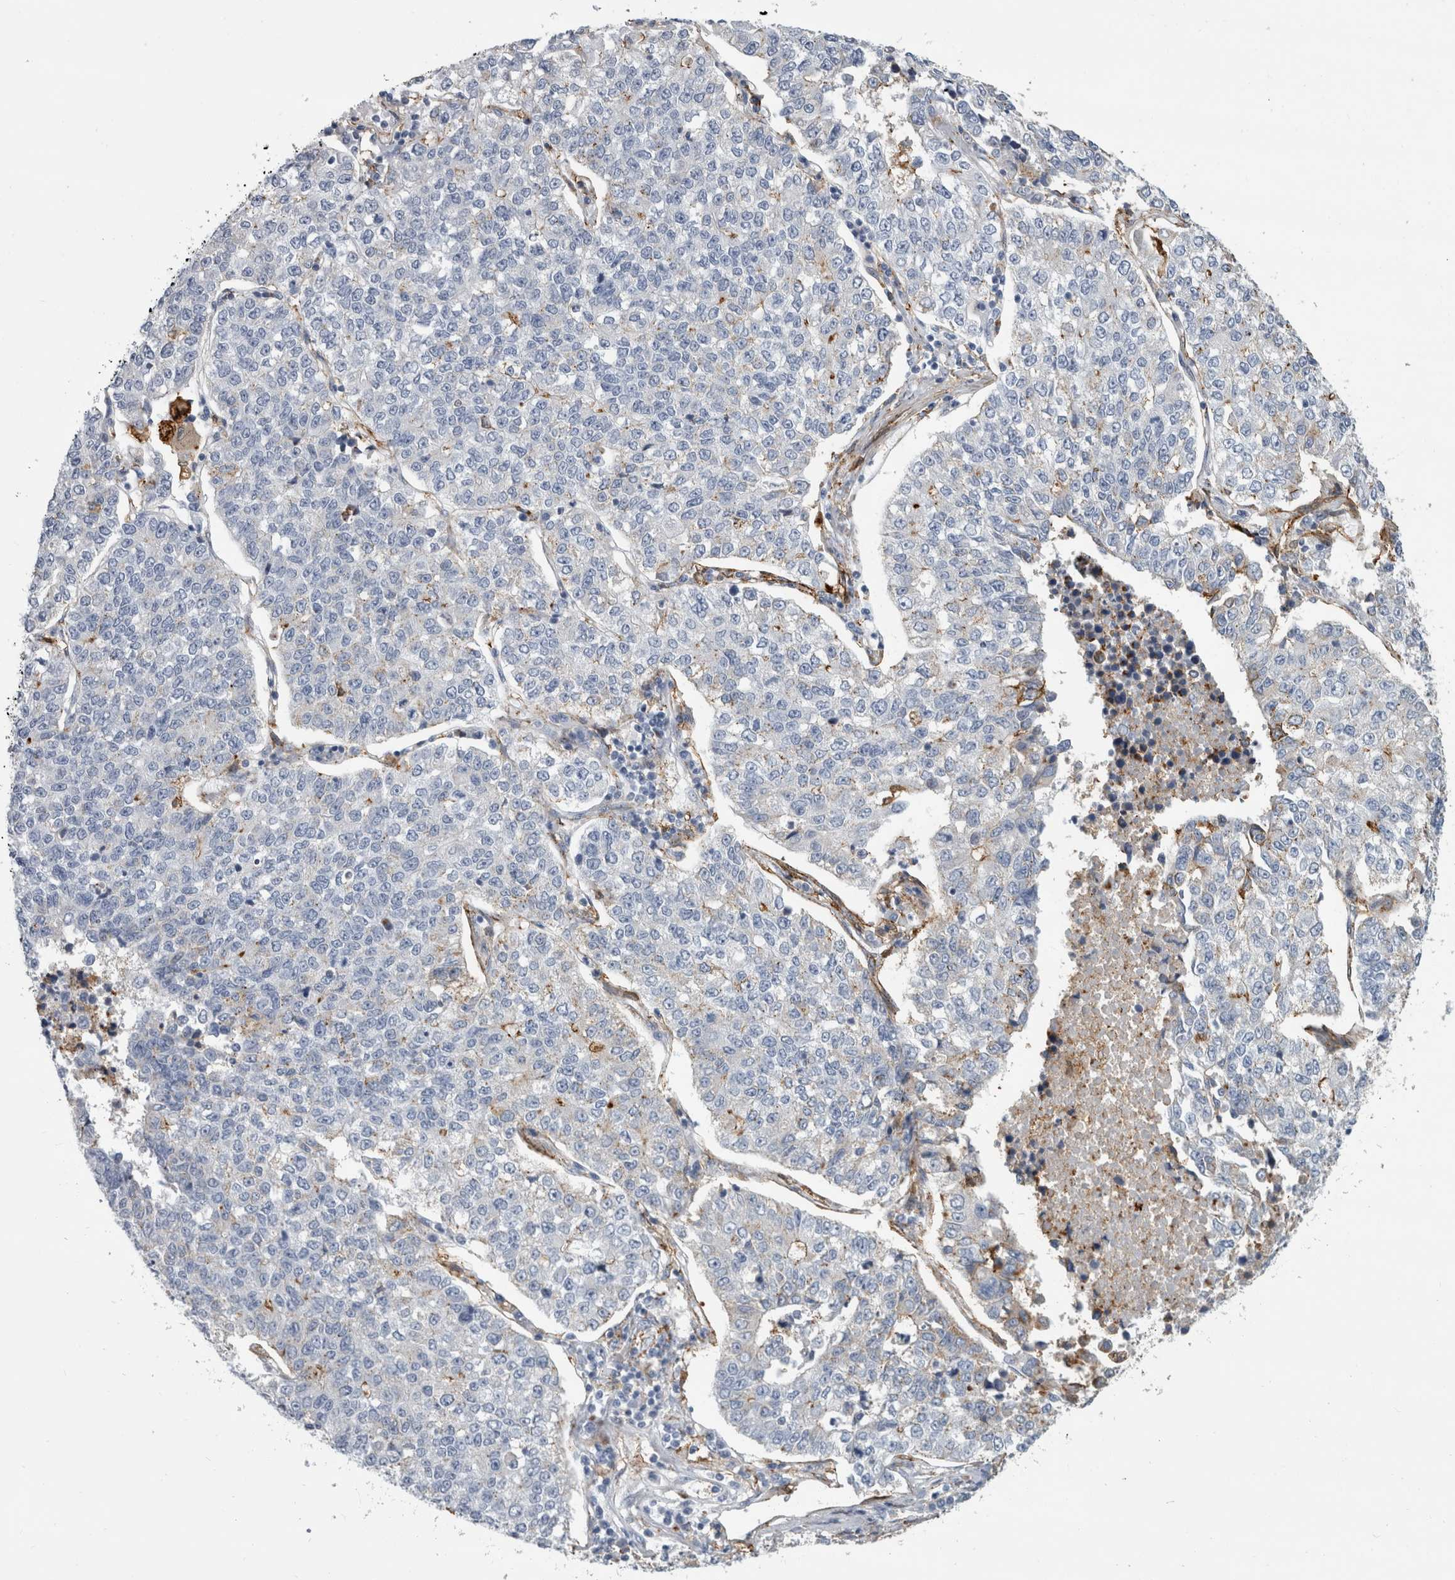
{"staining": {"intensity": "negative", "quantity": "none", "location": "none"}, "tissue": "lung cancer", "cell_type": "Tumor cells", "image_type": "cancer", "snomed": [{"axis": "morphology", "description": "Adenocarcinoma, NOS"}, {"axis": "topography", "description": "Lung"}], "caption": "A photomicrograph of adenocarcinoma (lung) stained for a protein demonstrates no brown staining in tumor cells.", "gene": "DNAJC24", "patient": {"sex": "male", "age": 49}}